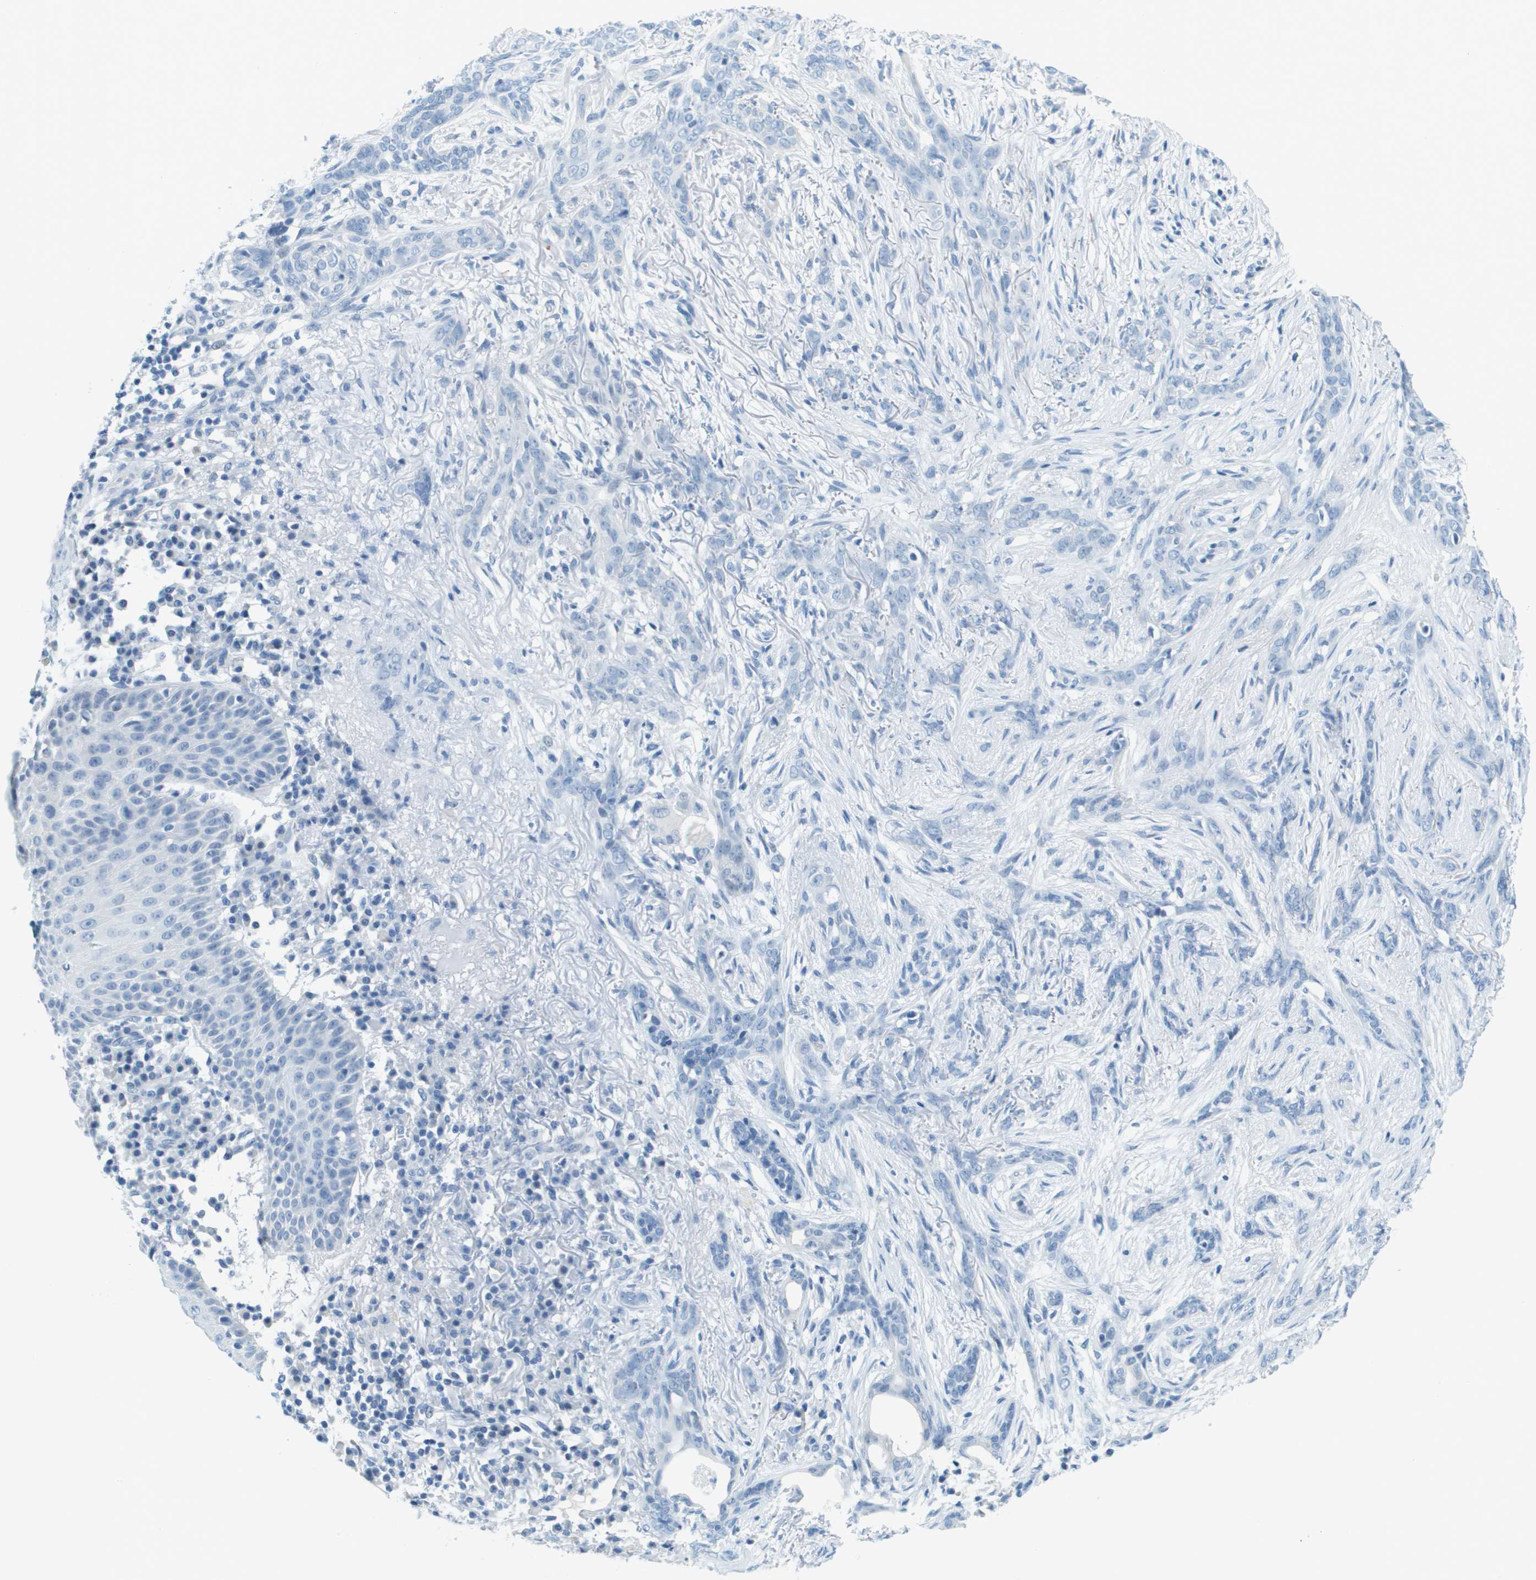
{"staining": {"intensity": "negative", "quantity": "none", "location": "none"}, "tissue": "skin cancer", "cell_type": "Tumor cells", "image_type": "cancer", "snomed": [{"axis": "morphology", "description": "Basal cell carcinoma"}, {"axis": "morphology", "description": "Adnexal tumor, benign"}, {"axis": "topography", "description": "Skin"}], "caption": "Protein analysis of benign adnexal tumor (skin) demonstrates no significant expression in tumor cells.", "gene": "CDHR2", "patient": {"sex": "female", "age": 42}}